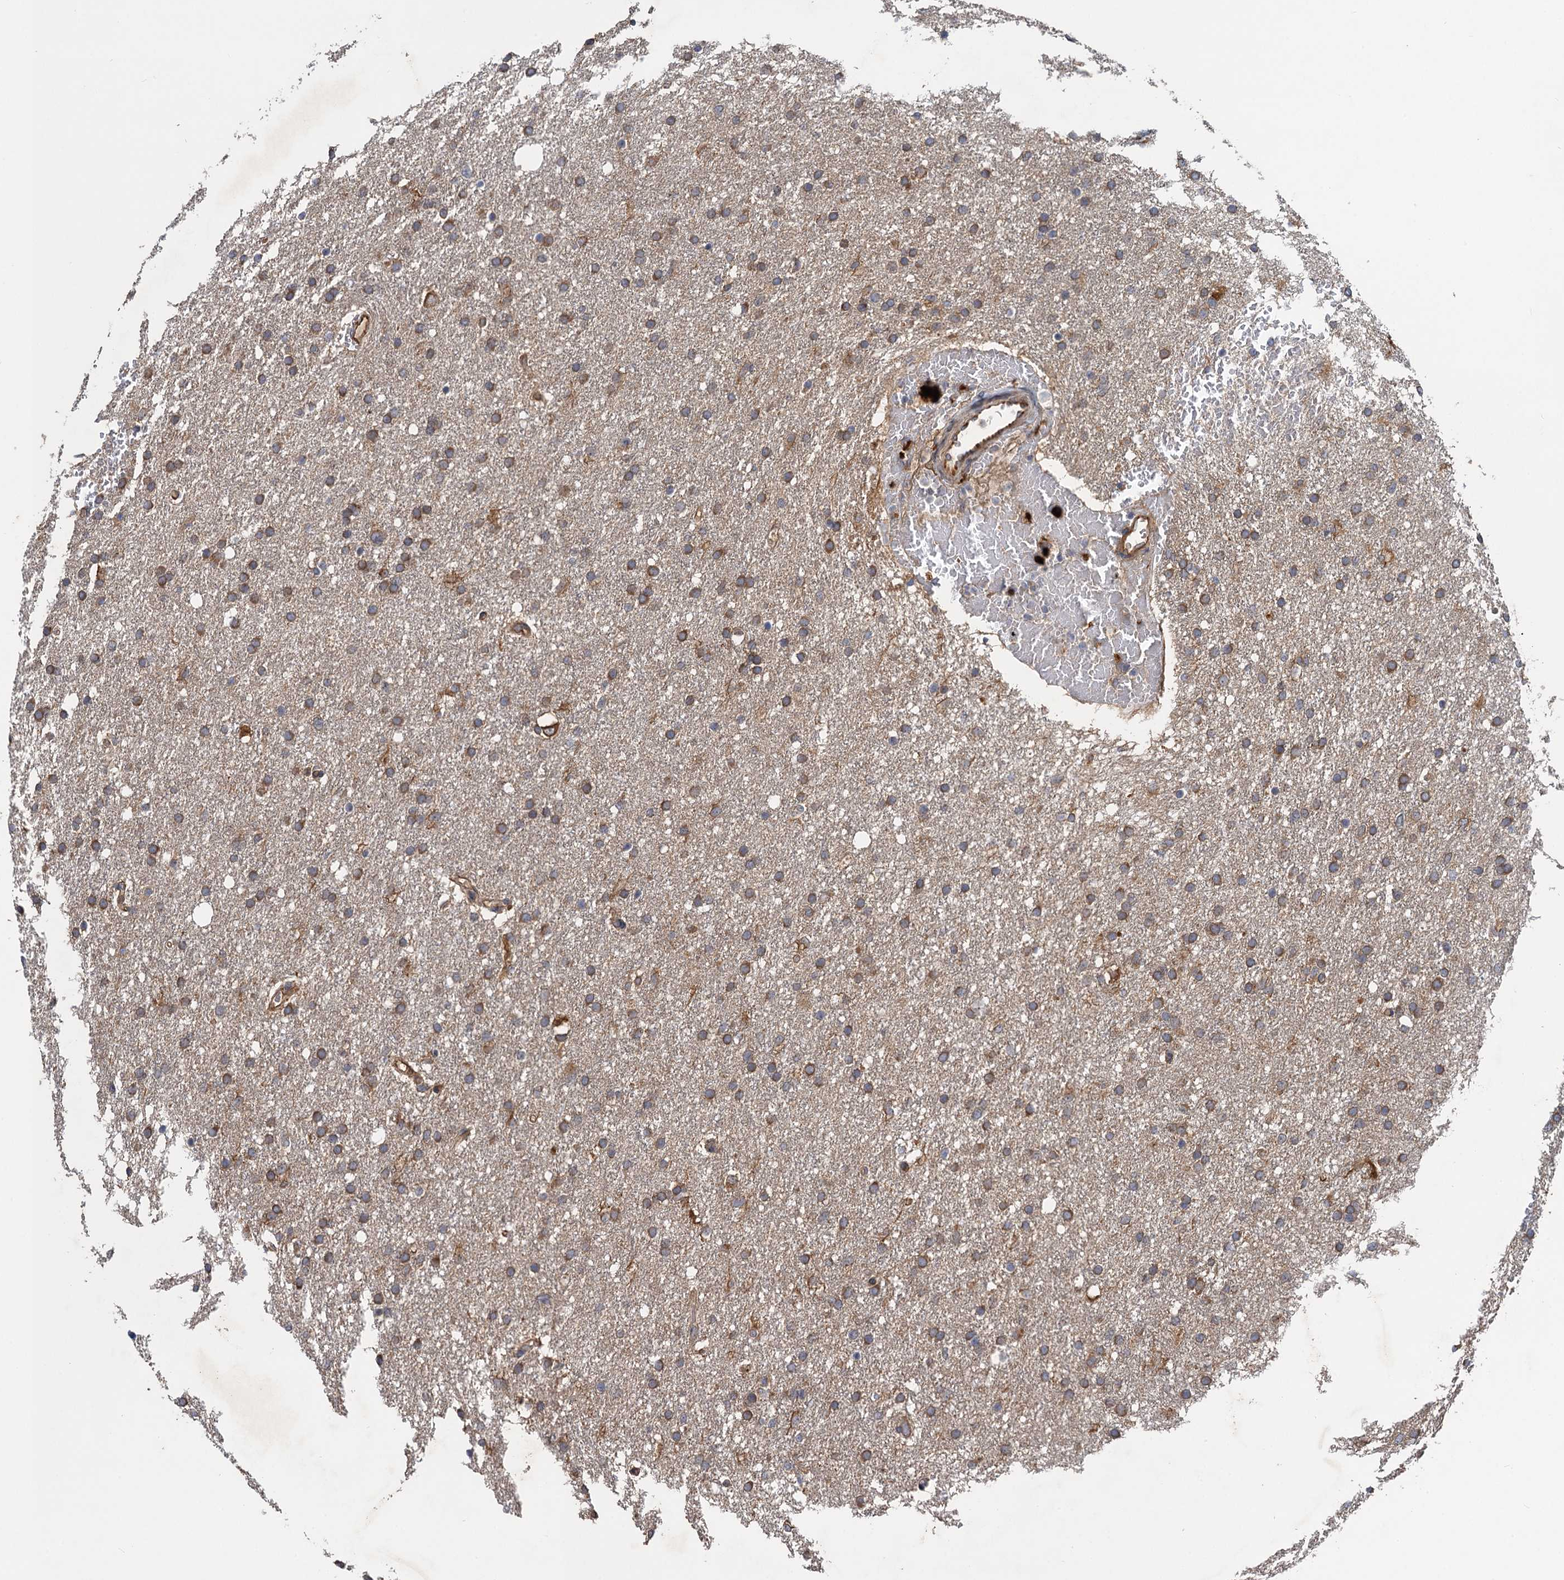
{"staining": {"intensity": "weak", "quantity": ">75%", "location": "cytoplasmic/membranous"}, "tissue": "glioma", "cell_type": "Tumor cells", "image_type": "cancer", "snomed": [{"axis": "morphology", "description": "Glioma, malignant, High grade"}, {"axis": "topography", "description": "Cerebral cortex"}], "caption": "Immunohistochemistry image of human high-grade glioma (malignant) stained for a protein (brown), which shows low levels of weak cytoplasmic/membranous positivity in approximately >75% of tumor cells.", "gene": "PJA2", "patient": {"sex": "female", "age": 36}}